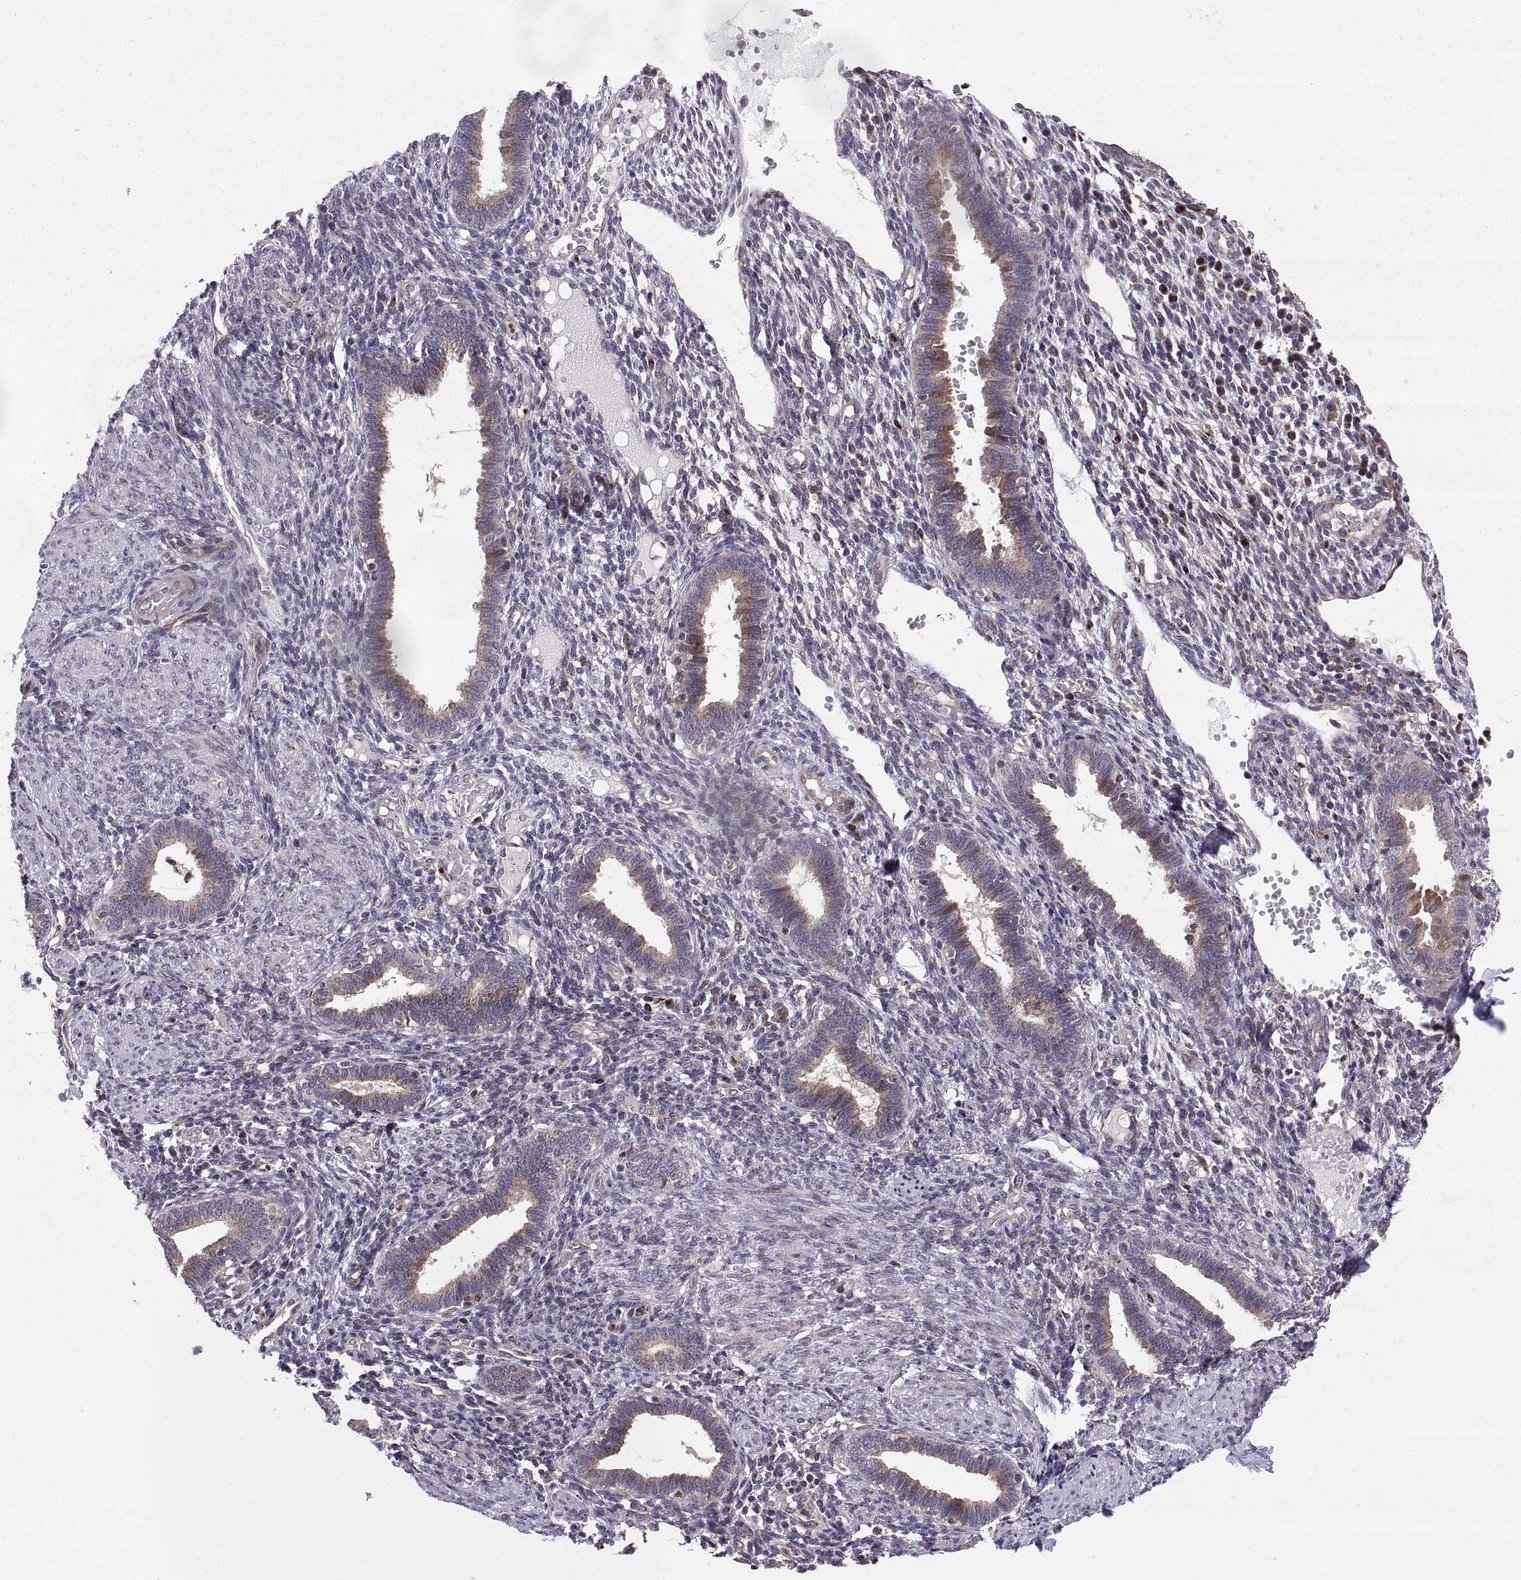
{"staining": {"intensity": "negative", "quantity": "none", "location": "none"}, "tissue": "endometrium", "cell_type": "Cells in endometrial stroma", "image_type": "normal", "snomed": [{"axis": "morphology", "description": "Normal tissue, NOS"}, {"axis": "topography", "description": "Endometrium"}], "caption": "Immunohistochemistry (IHC) image of unremarkable endometrium: endometrium stained with DAB (3,3'-diaminobenzidine) shows no significant protein expression in cells in endometrial stroma. The staining is performed using DAB (3,3'-diaminobenzidine) brown chromogen with nuclei counter-stained in using hematoxylin.", "gene": "TESC", "patient": {"sex": "female", "age": 42}}